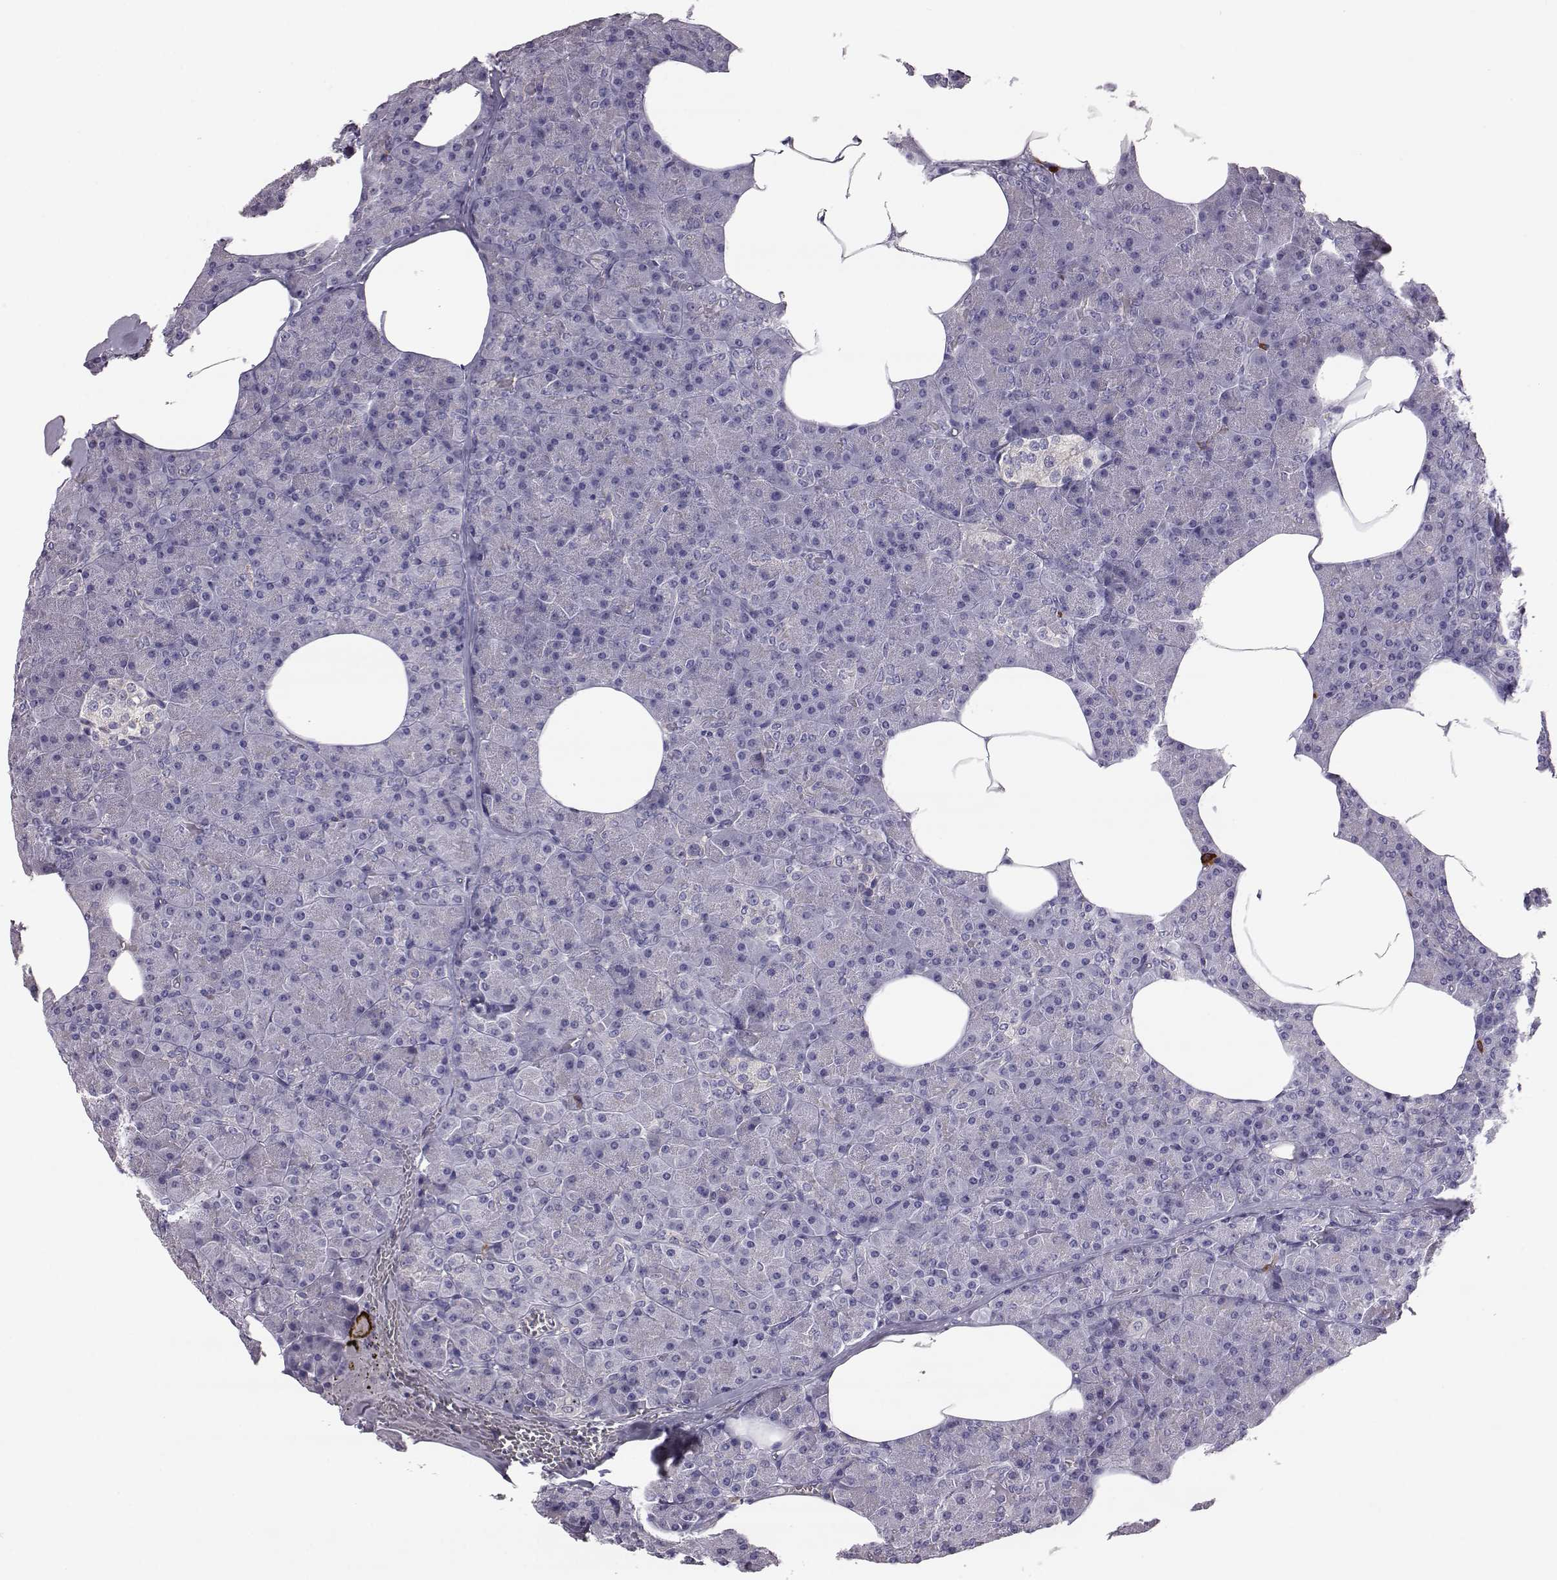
{"staining": {"intensity": "negative", "quantity": "none", "location": "none"}, "tissue": "pancreas", "cell_type": "Exocrine glandular cells", "image_type": "normal", "snomed": [{"axis": "morphology", "description": "Normal tissue, NOS"}, {"axis": "topography", "description": "Pancreas"}], "caption": "High magnification brightfield microscopy of benign pancreas stained with DAB (3,3'-diaminobenzidine) (brown) and counterstained with hematoxylin (blue): exocrine glandular cells show no significant expression.", "gene": "ADGRG5", "patient": {"sex": "female", "age": 45}}